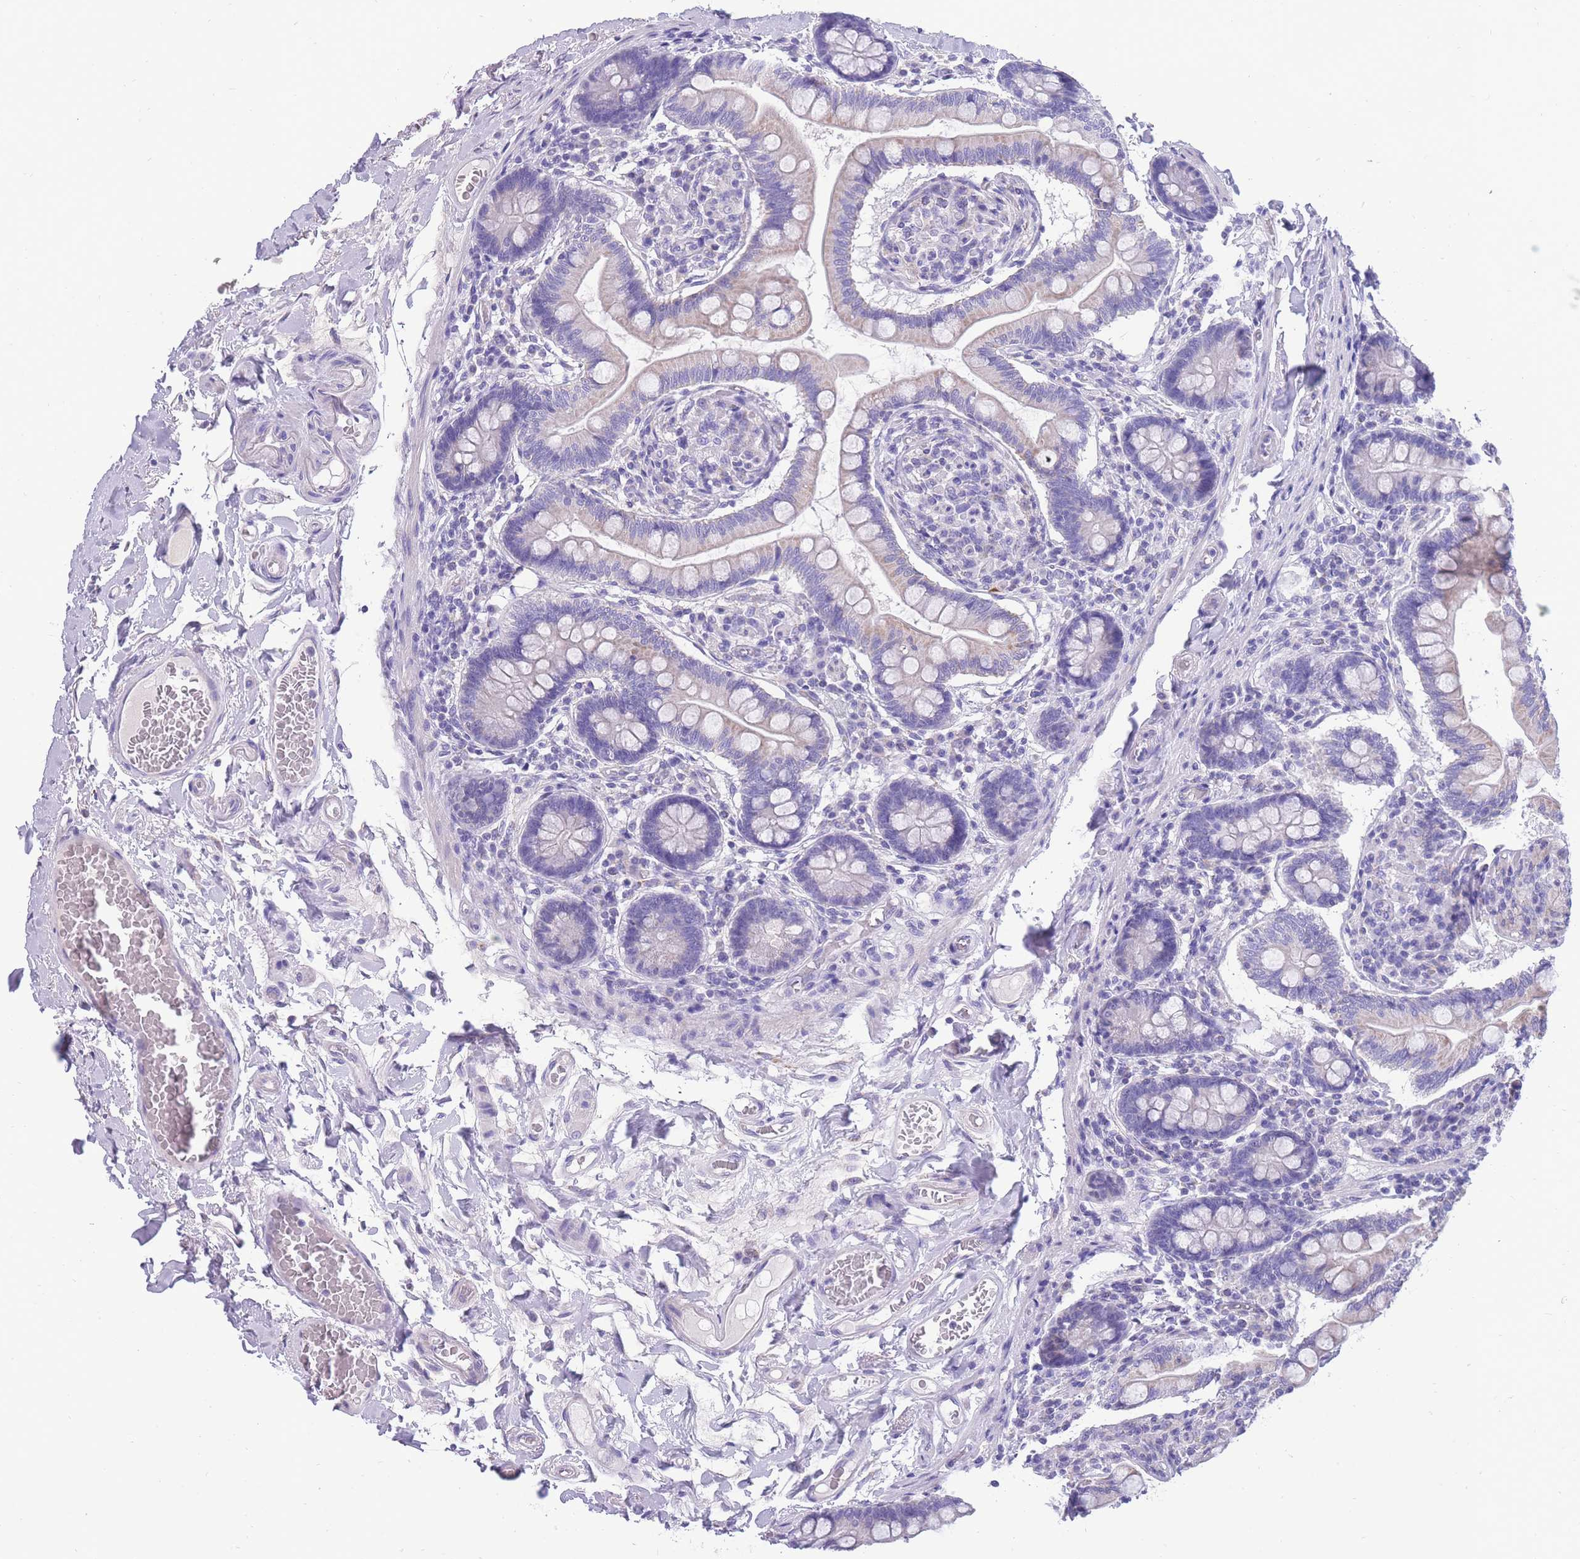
{"staining": {"intensity": "negative", "quantity": "none", "location": "none"}, "tissue": "small intestine", "cell_type": "Glandular cells", "image_type": "normal", "snomed": [{"axis": "morphology", "description": "Normal tissue, NOS"}, {"axis": "topography", "description": "Small intestine"}], "caption": "The immunohistochemistry (IHC) histopathology image has no significant staining in glandular cells of small intestine.", "gene": "INTS2", "patient": {"sex": "female", "age": 64}}